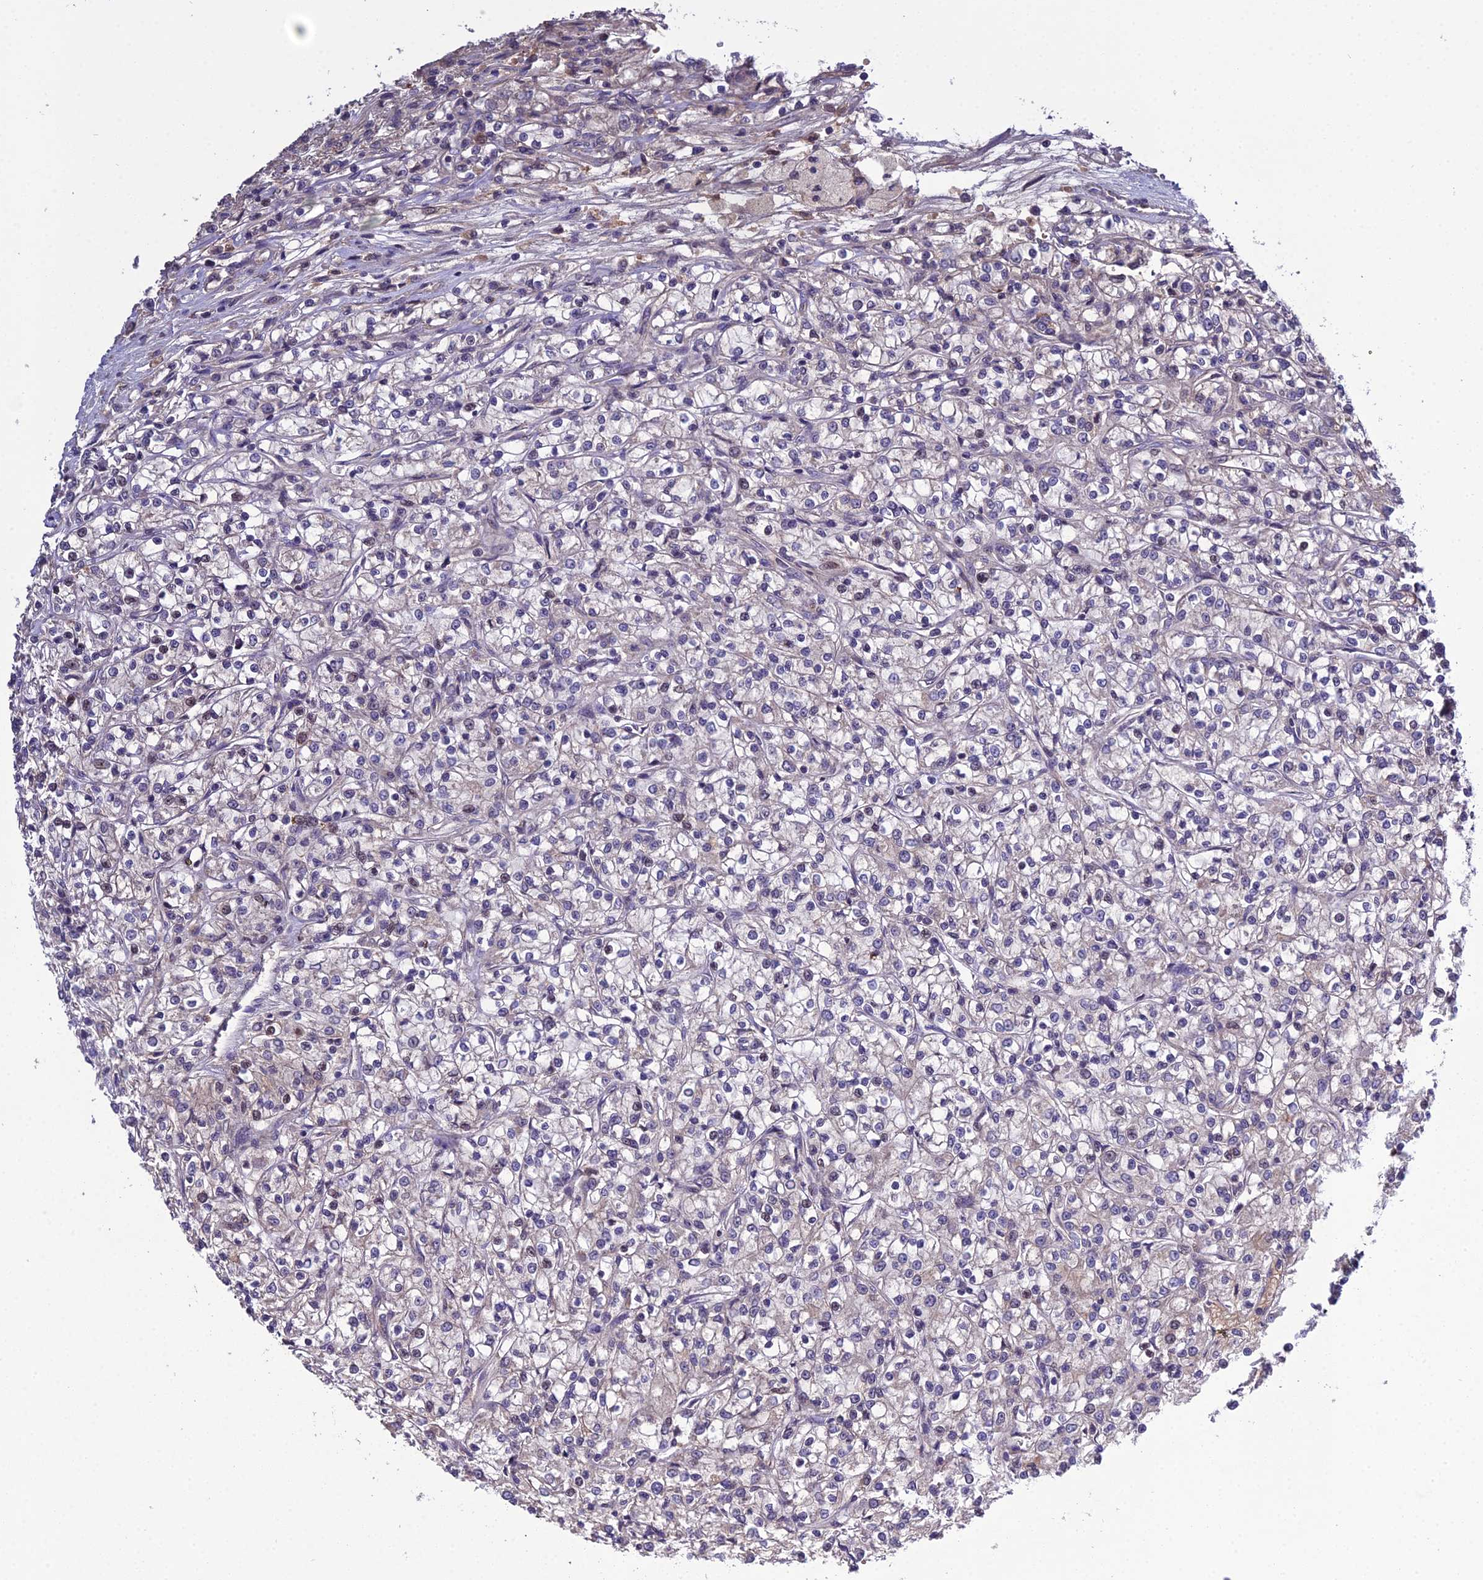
{"staining": {"intensity": "negative", "quantity": "none", "location": "none"}, "tissue": "renal cancer", "cell_type": "Tumor cells", "image_type": "cancer", "snomed": [{"axis": "morphology", "description": "Adenocarcinoma, NOS"}, {"axis": "topography", "description": "Kidney"}], "caption": "This is an IHC photomicrograph of renal cancer (adenocarcinoma). There is no positivity in tumor cells.", "gene": "ARL2", "patient": {"sex": "female", "age": 59}}